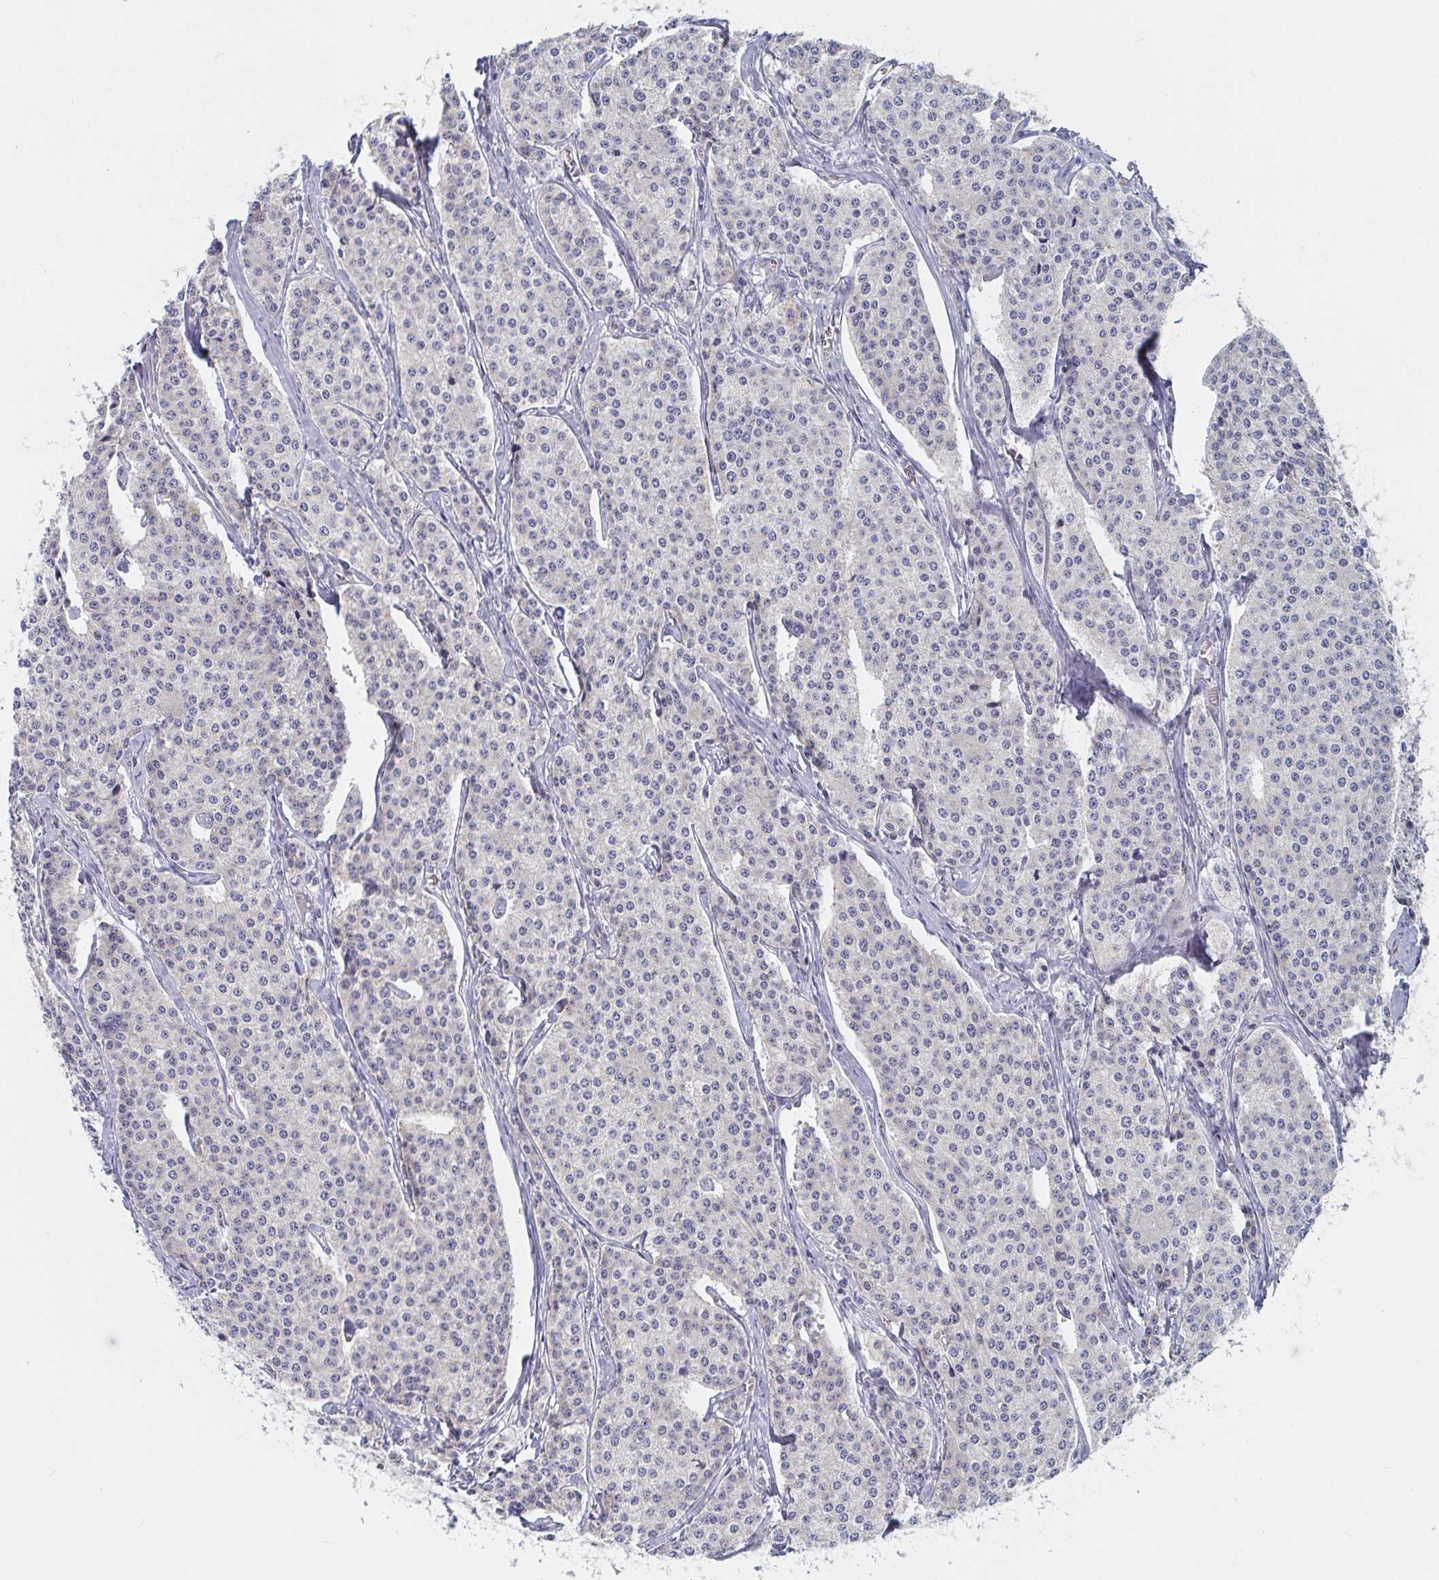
{"staining": {"intensity": "negative", "quantity": "none", "location": "none"}, "tissue": "carcinoid", "cell_type": "Tumor cells", "image_type": "cancer", "snomed": [{"axis": "morphology", "description": "Carcinoid, malignant, NOS"}, {"axis": "topography", "description": "Small intestine"}], "caption": "Immunohistochemistry of human carcinoid (malignant) displays no expression in tumor cells.", "gene": "MRPL53", "patient": {"sex": "female", "age": 64}}